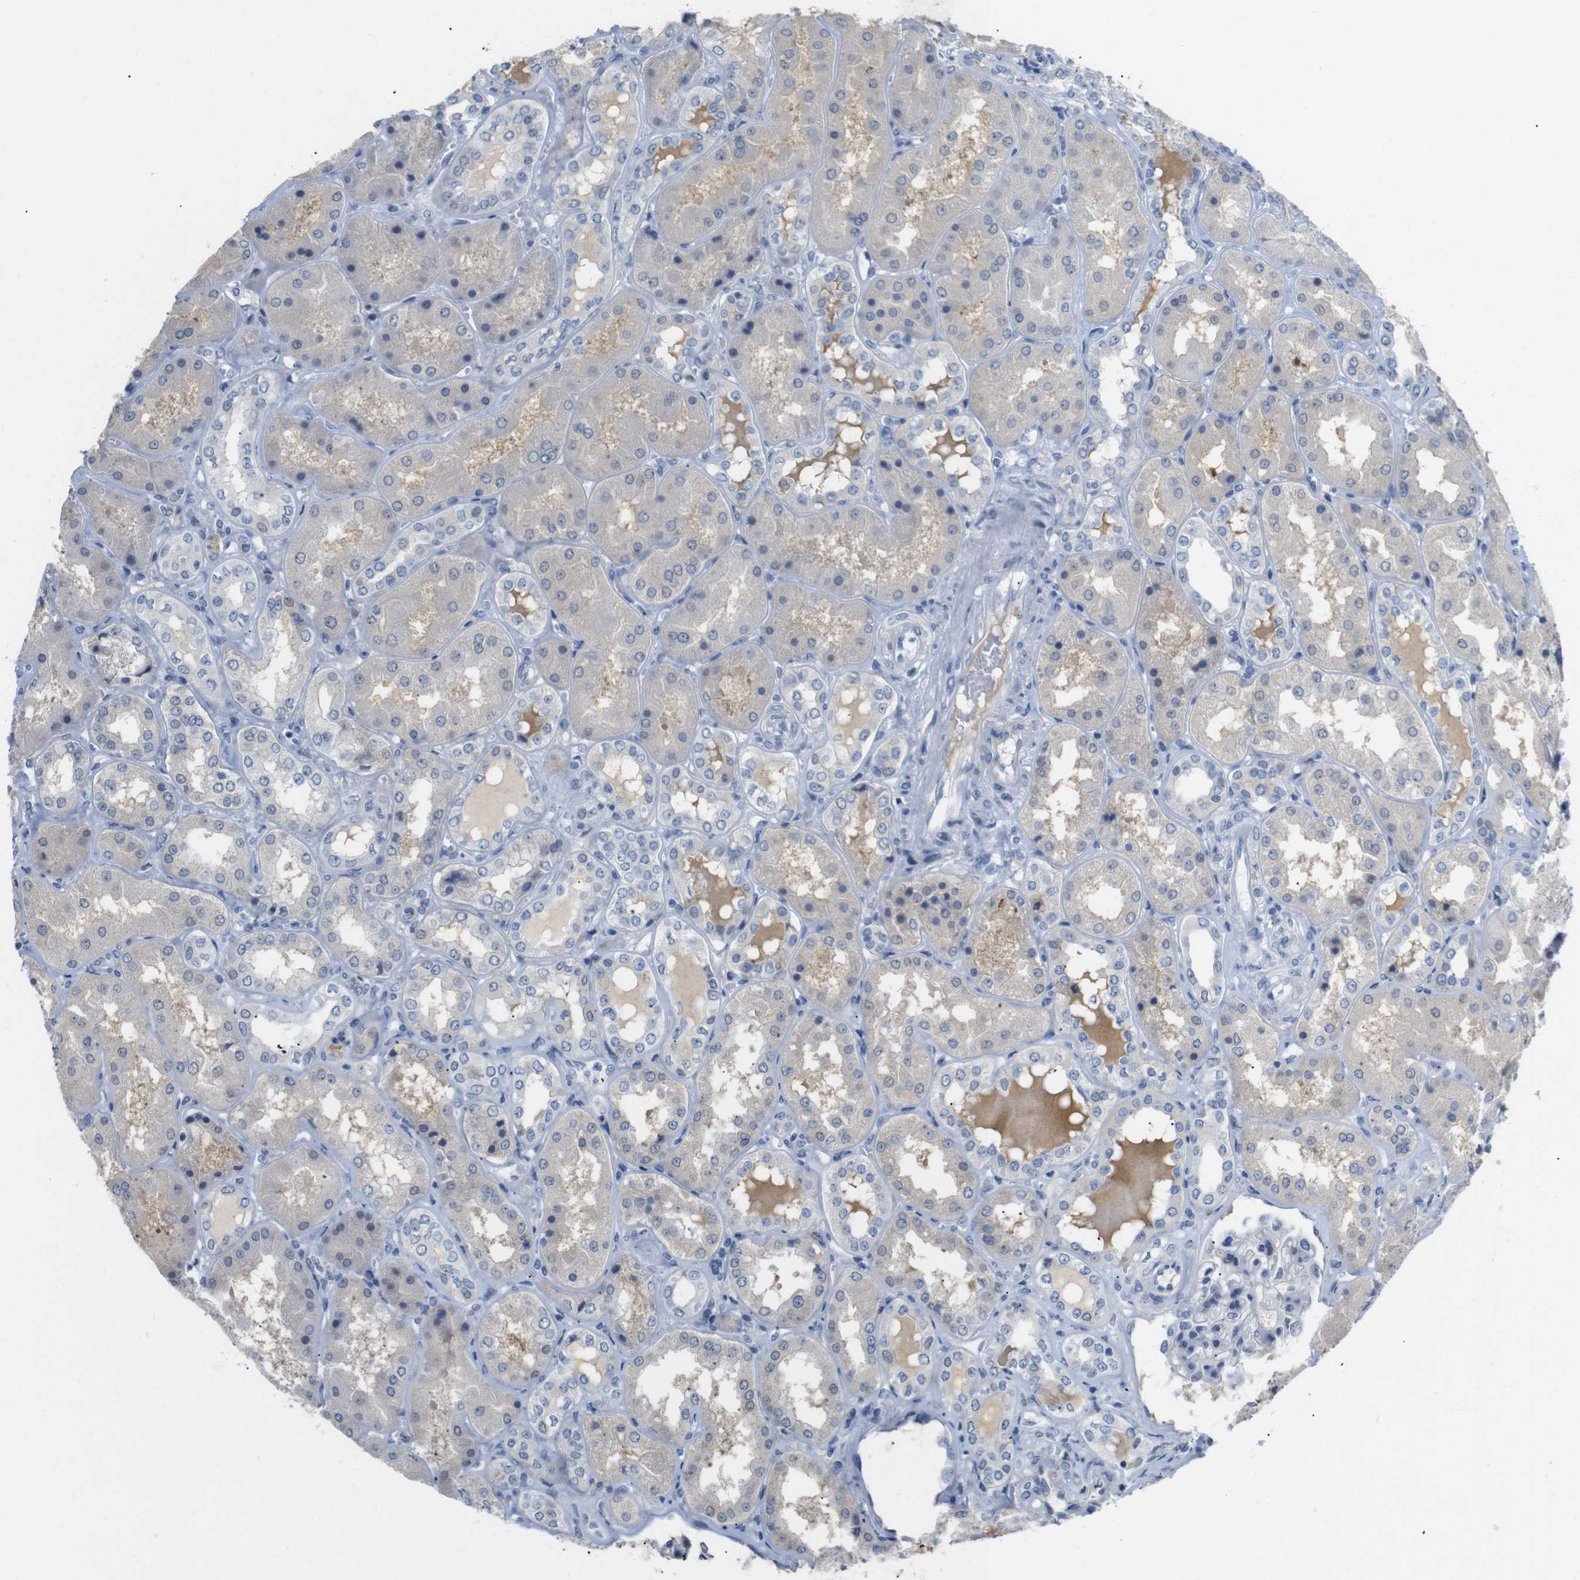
{"staining": {"intensity": "negative", "quantity": "none", "location": "none"}, "tissue": "kidney", "cell_type": "Cells in glomeruli", "image_type": "normal", "snomed": [{"axis": "morphology", "description": "Normal tissue, NOS"}, {"axis": "topography", "description": "Kidney"}], "caption": "DAB immunohistochemical staining of benign human kidney demonstrates no significant expression in cells in glomeruli. (DAB immunohistochemistry with hematoxylin counter stain).", "gene": "CHRM5", "patient": {"sex": "female", "age": 56}}